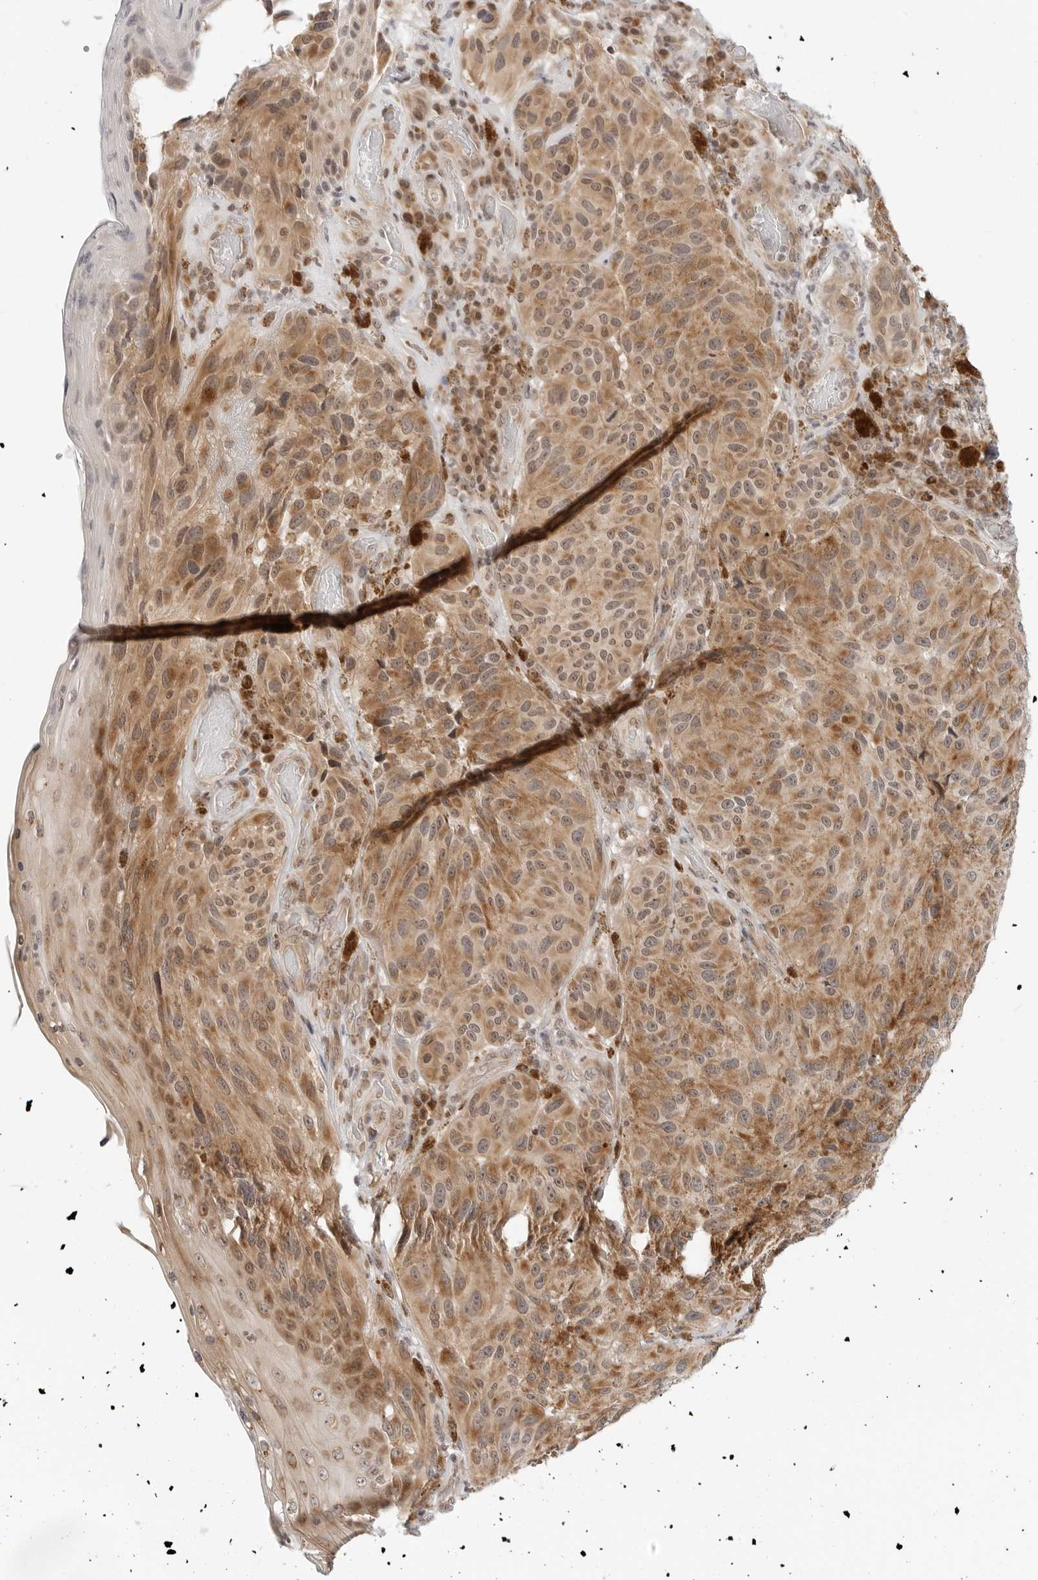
{"staining": {"intensity": "moderate", "quantity": ">75%", "location": "cytoplasmic/membranous"}, "tissue": "melanoma", "cell_type": "Tumor cells", "image_type": "cancer", "snomed": [{"axis": "morphology", "description": "Malignant melanoma, NOS"}, {"axis": "topography", "description": "Skin"}], "caption": "Moderate cytoplasmic/membranous expression for a protein is appreciated in approximately >75% of tumor cells of malignant melanoma using IHC.", "gene": "POLR3GL", "patient": {"sex": "female", "age": 73}}